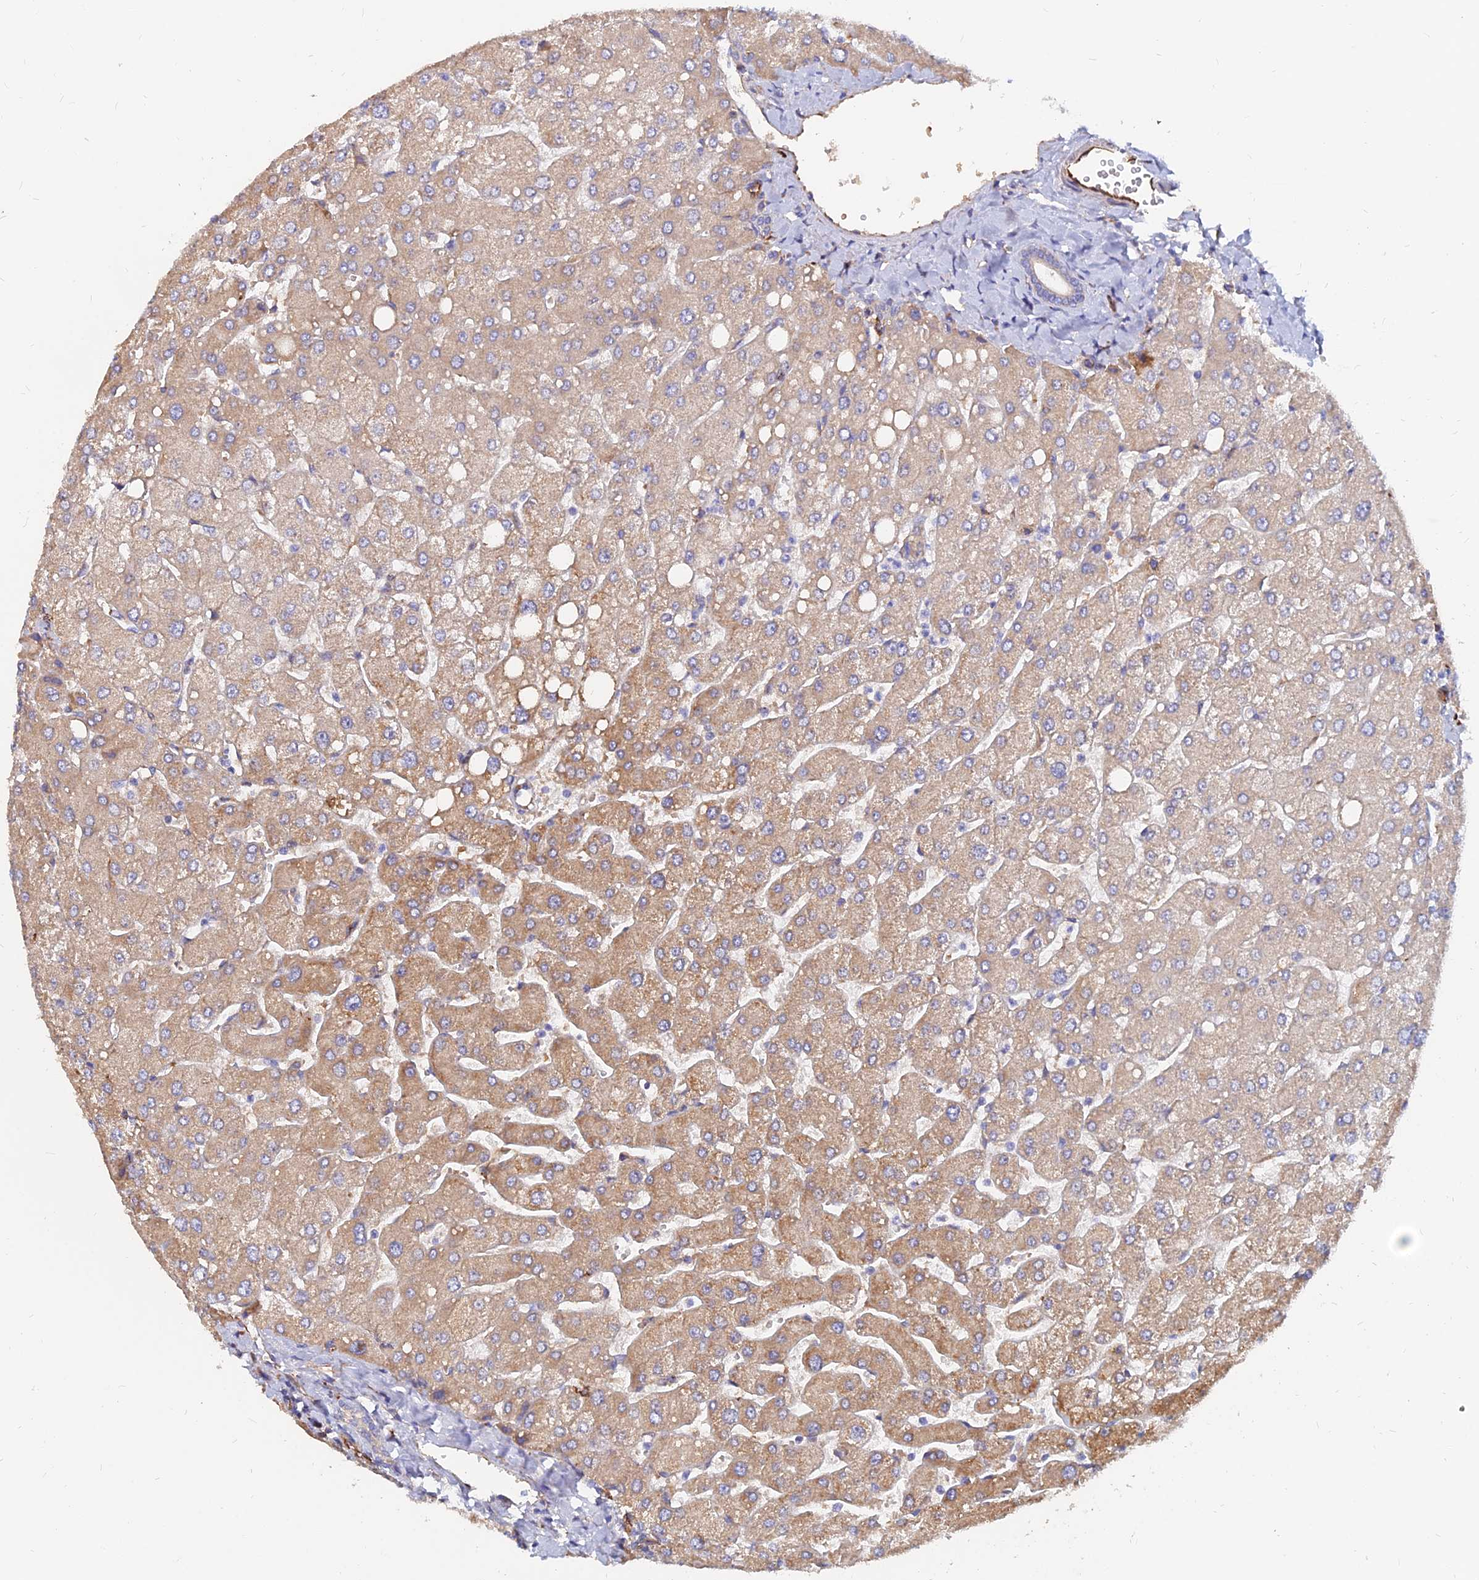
{"staining": {"intensity": "negative", "quantity": "none", "location": "none"}, "tissue": "liver", "cell_type": "Cholangiocytes", "image_type": "normal", "snomed": [{"axis": "morphology", "description": "Normal tissue, NOS"}, {"axis": "topography", "description": "Liver"}], "caption": "Immunohistochemistry histopathology image of unremarkable liver stained for a protein (brown), which shows no positivity in cholangiocytes.", "gene": "CDK18", "patient": {"sex": "male", "age": 55}}